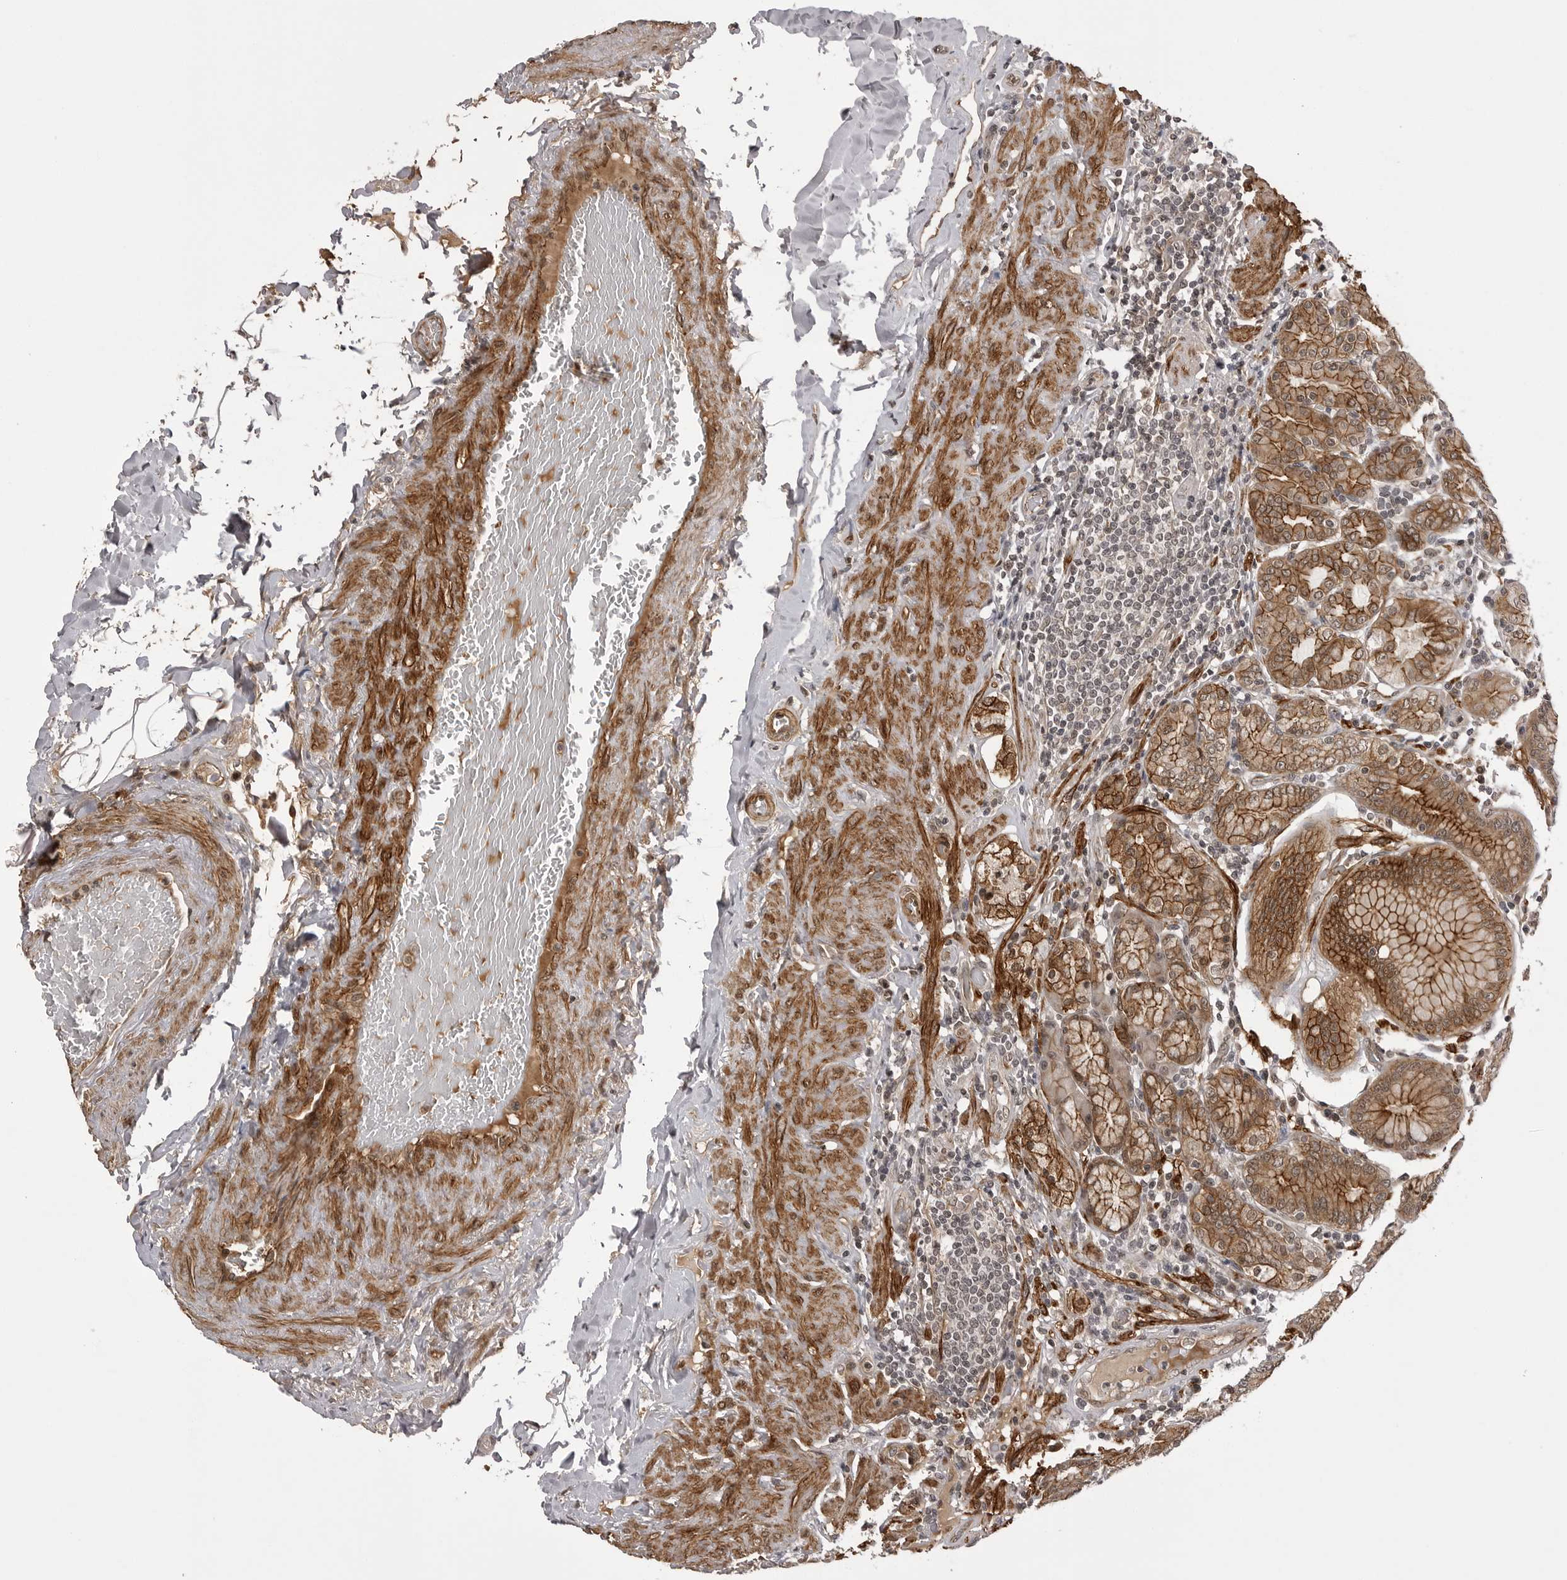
{"staining": {"intensity": "strong", "quantity": ">75%", "location": "cytoplasmic/membranous,nuclear"}, "tissue": "stomach", "cell_type": "Glandular cells", "image_type": "normal", "snomed": [{"axis": "morphology", "description": "Normal tissue, NOS"}, {"axis": "topography", "description": "Stomach, lower"}], "caption": "Normal stomach demonstrates strong cytoplasmic/membranous,nuclear positivity in approximately >75% of glandular cells.", "gene": "SORBS1", "patient": {"sex": "female", "age": 76}}